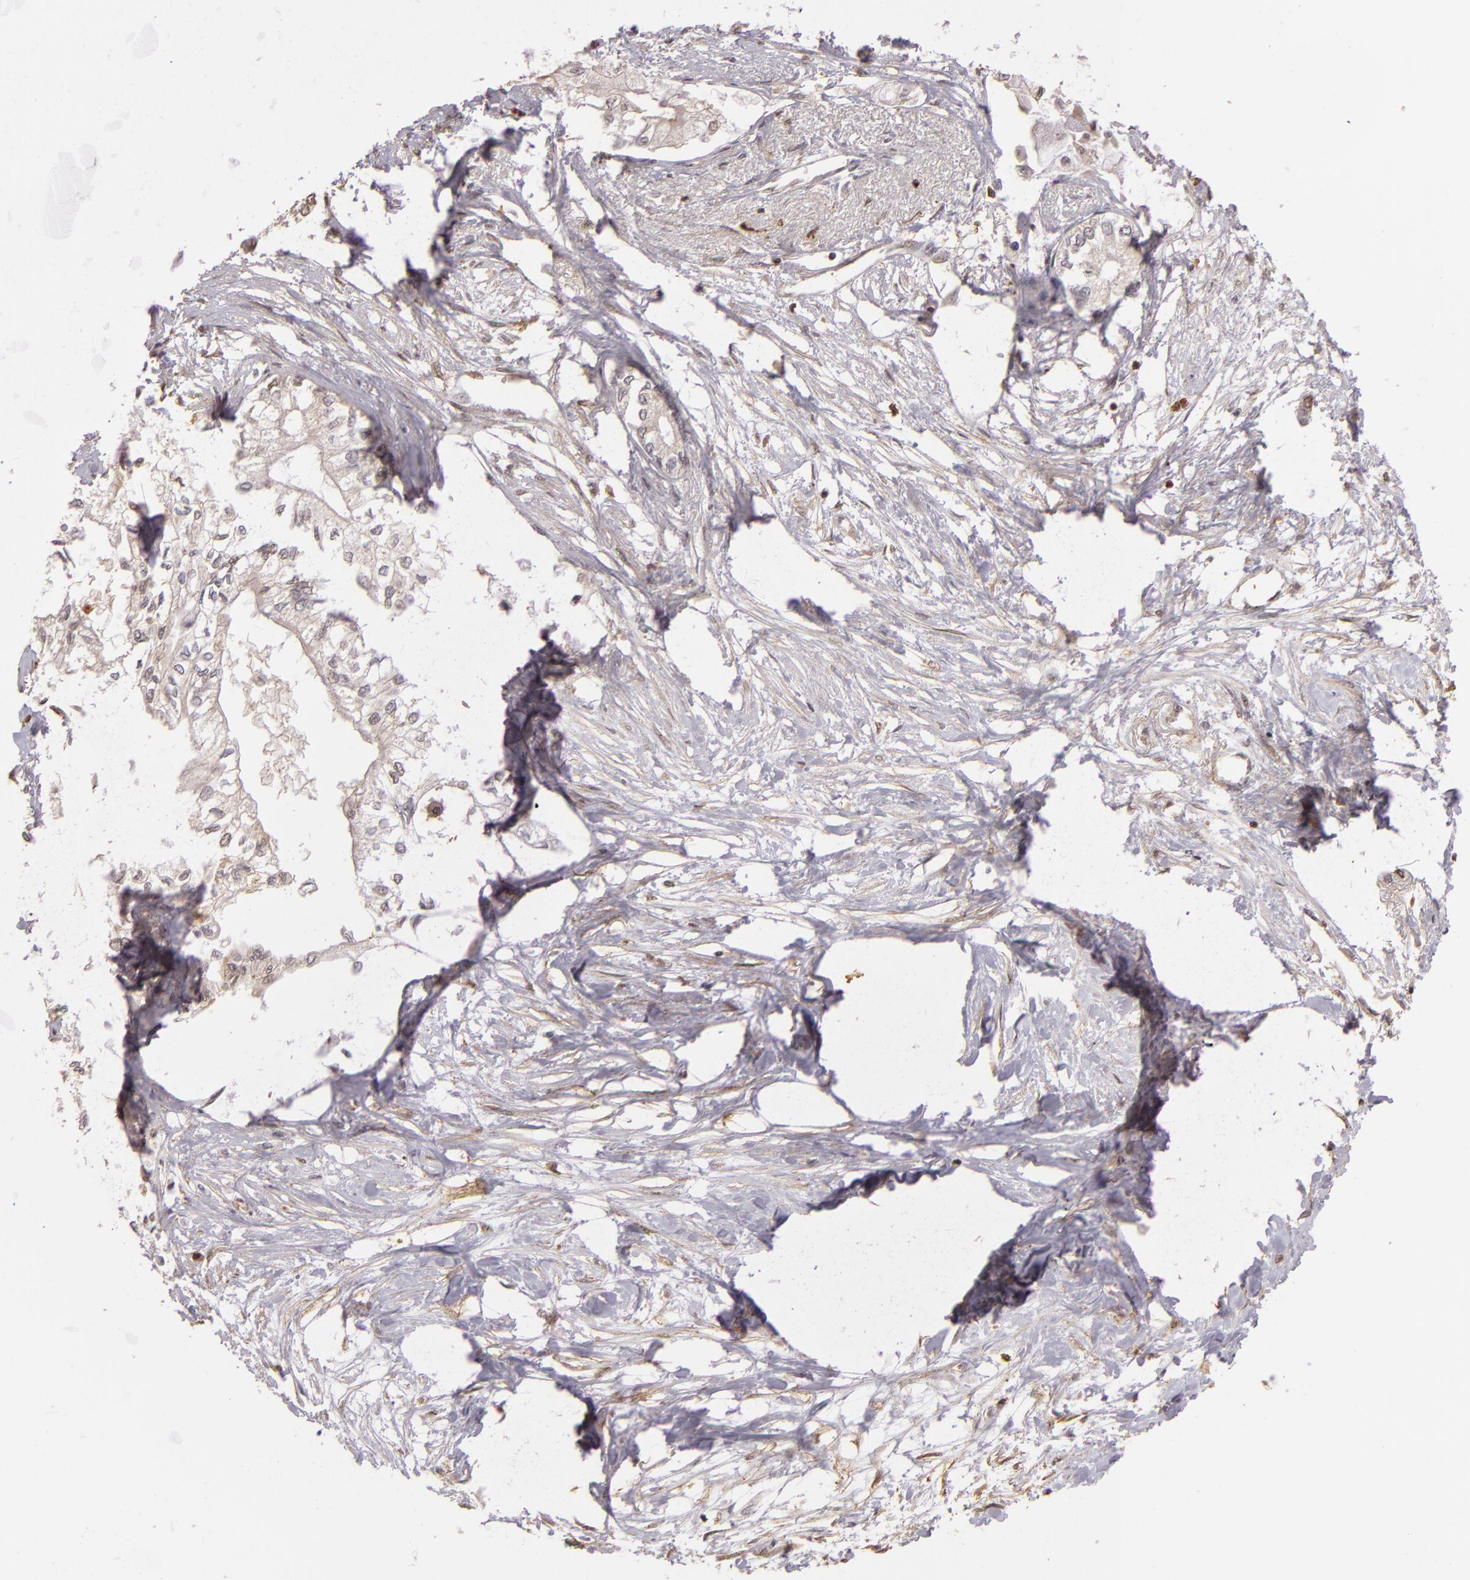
{"staining": {"intensity": "weak", "quantity": "25%-75%", "location": "cytoplasmic/membranous,nuclear"}, "tissue": "pancreatic cancer", "cell_type": "Tumor cells", "image_type": "cancer", "snomed": [{"axis": "morphology", "description": "Adenocarcinoma, NOS"}, {"axis": "topography", "description": "Pancreas"}], "caption": "High-magnification brightfield microscopy of adenocarcinoma (pancreatic) stained with DAB (3,3'-diaminobenzidine) (brown) and counterstained with hematoxylin (blue). tumor cells exhibit weak cytoplasmic/membranous and nuclear staining is seen in approximately25%-75% of cells.", "gene": "ARPC2", "patient": {"sex": "male", "age": 79}}